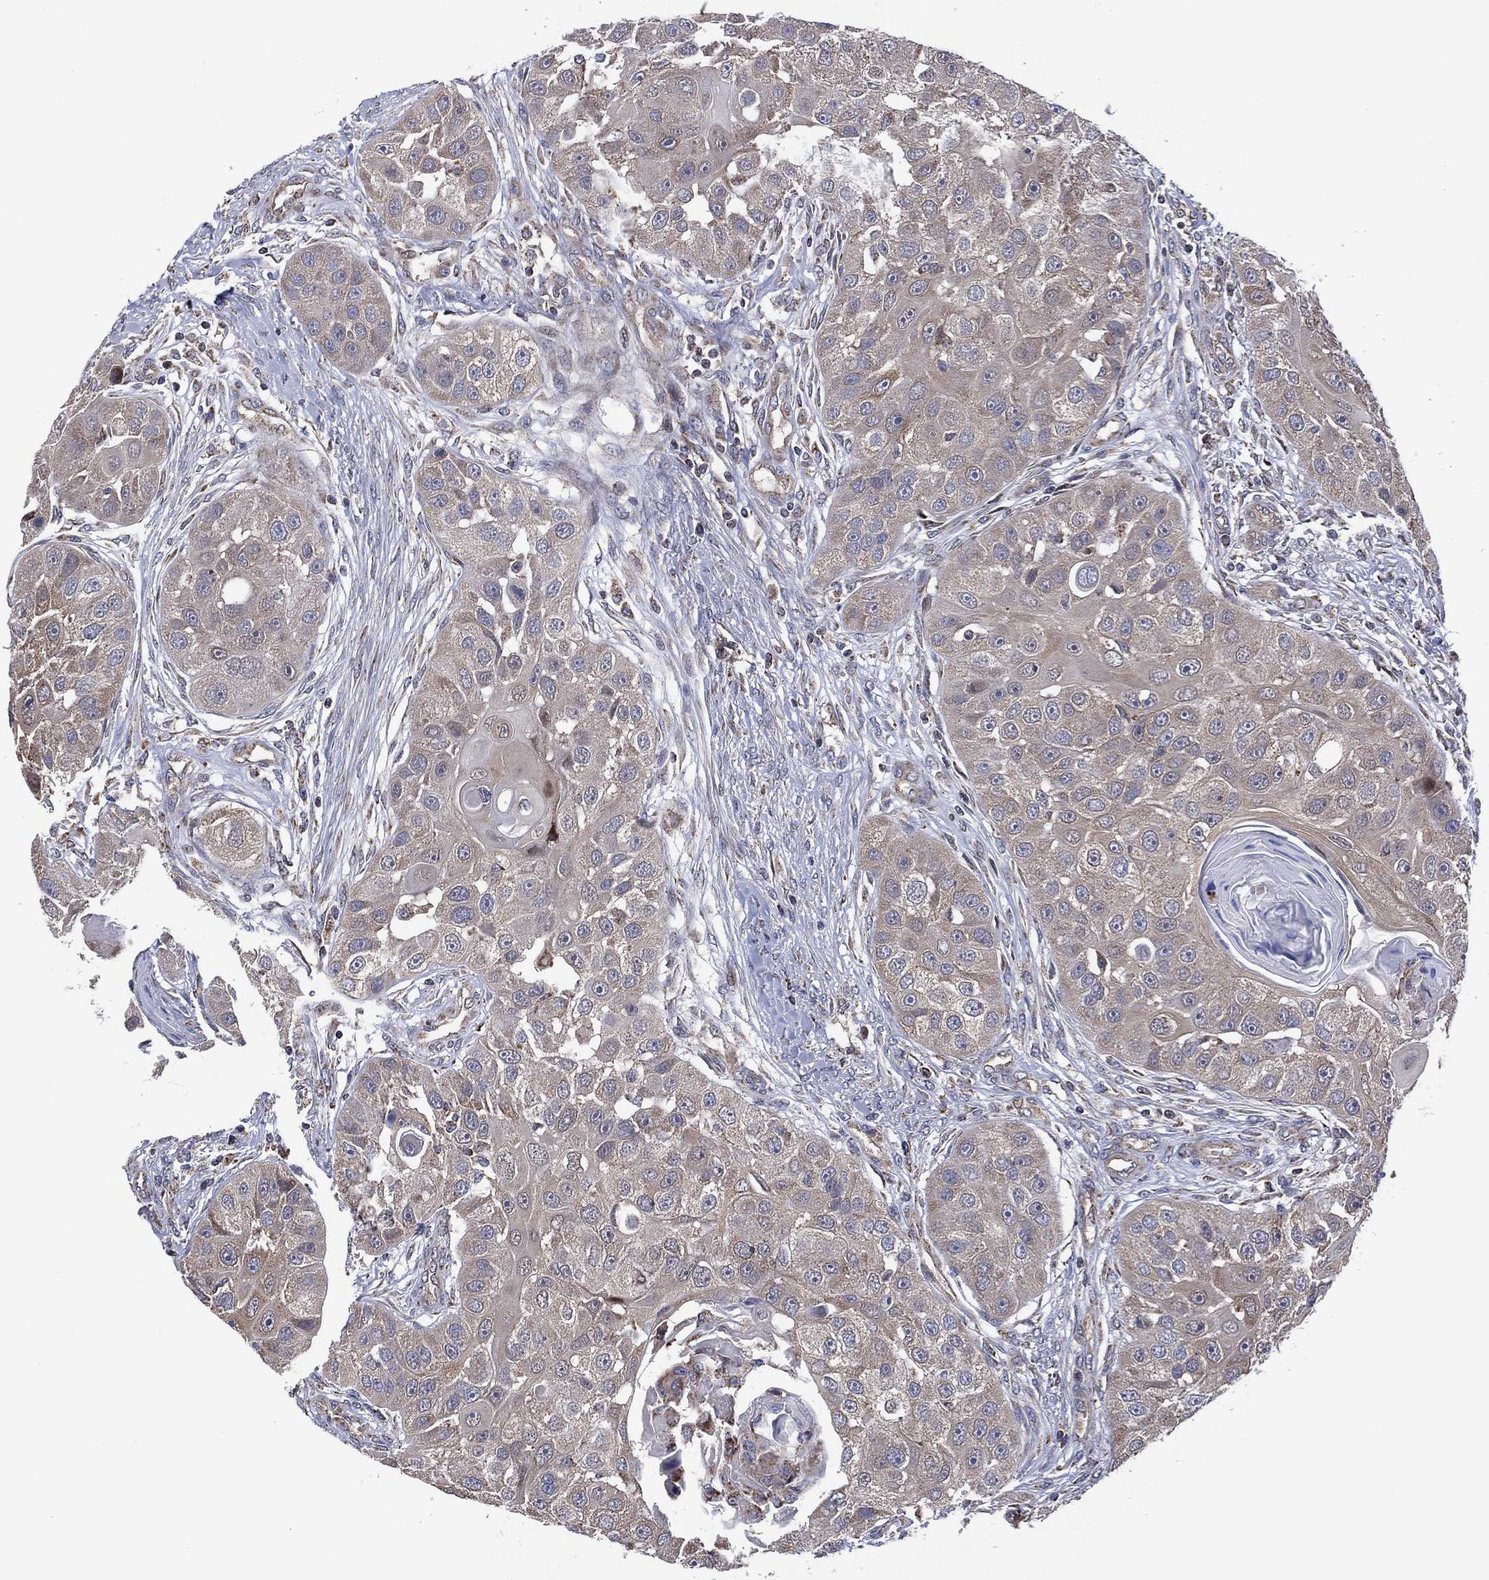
{"staining": {"intensity": "weak", "quantity": "25%-75%", "location": "cytoplasmic/membranous"}, "tissue": "head and neck cancer", "cell_type": "Tumor cells", "image_type": "cancer", "snomed": [{"axis": "morphology", "description": "Normal tissue, NOS"}, {"axis": "morphology", "description": "Squamous cell carcinoma, NOS"}, {"axis": "topography", "description": "Skeletal muscle"}, {"axis": "topography", "description": "Head-Neck"}], "caption": "Weak cytoplasmic/membranous positivity for a protein is appreciated in about 25%-75% of tumor cells of head and neck cancer using IHC.", "gene": "PIDD1", "patient": {"sex": "male", "age": 51}}